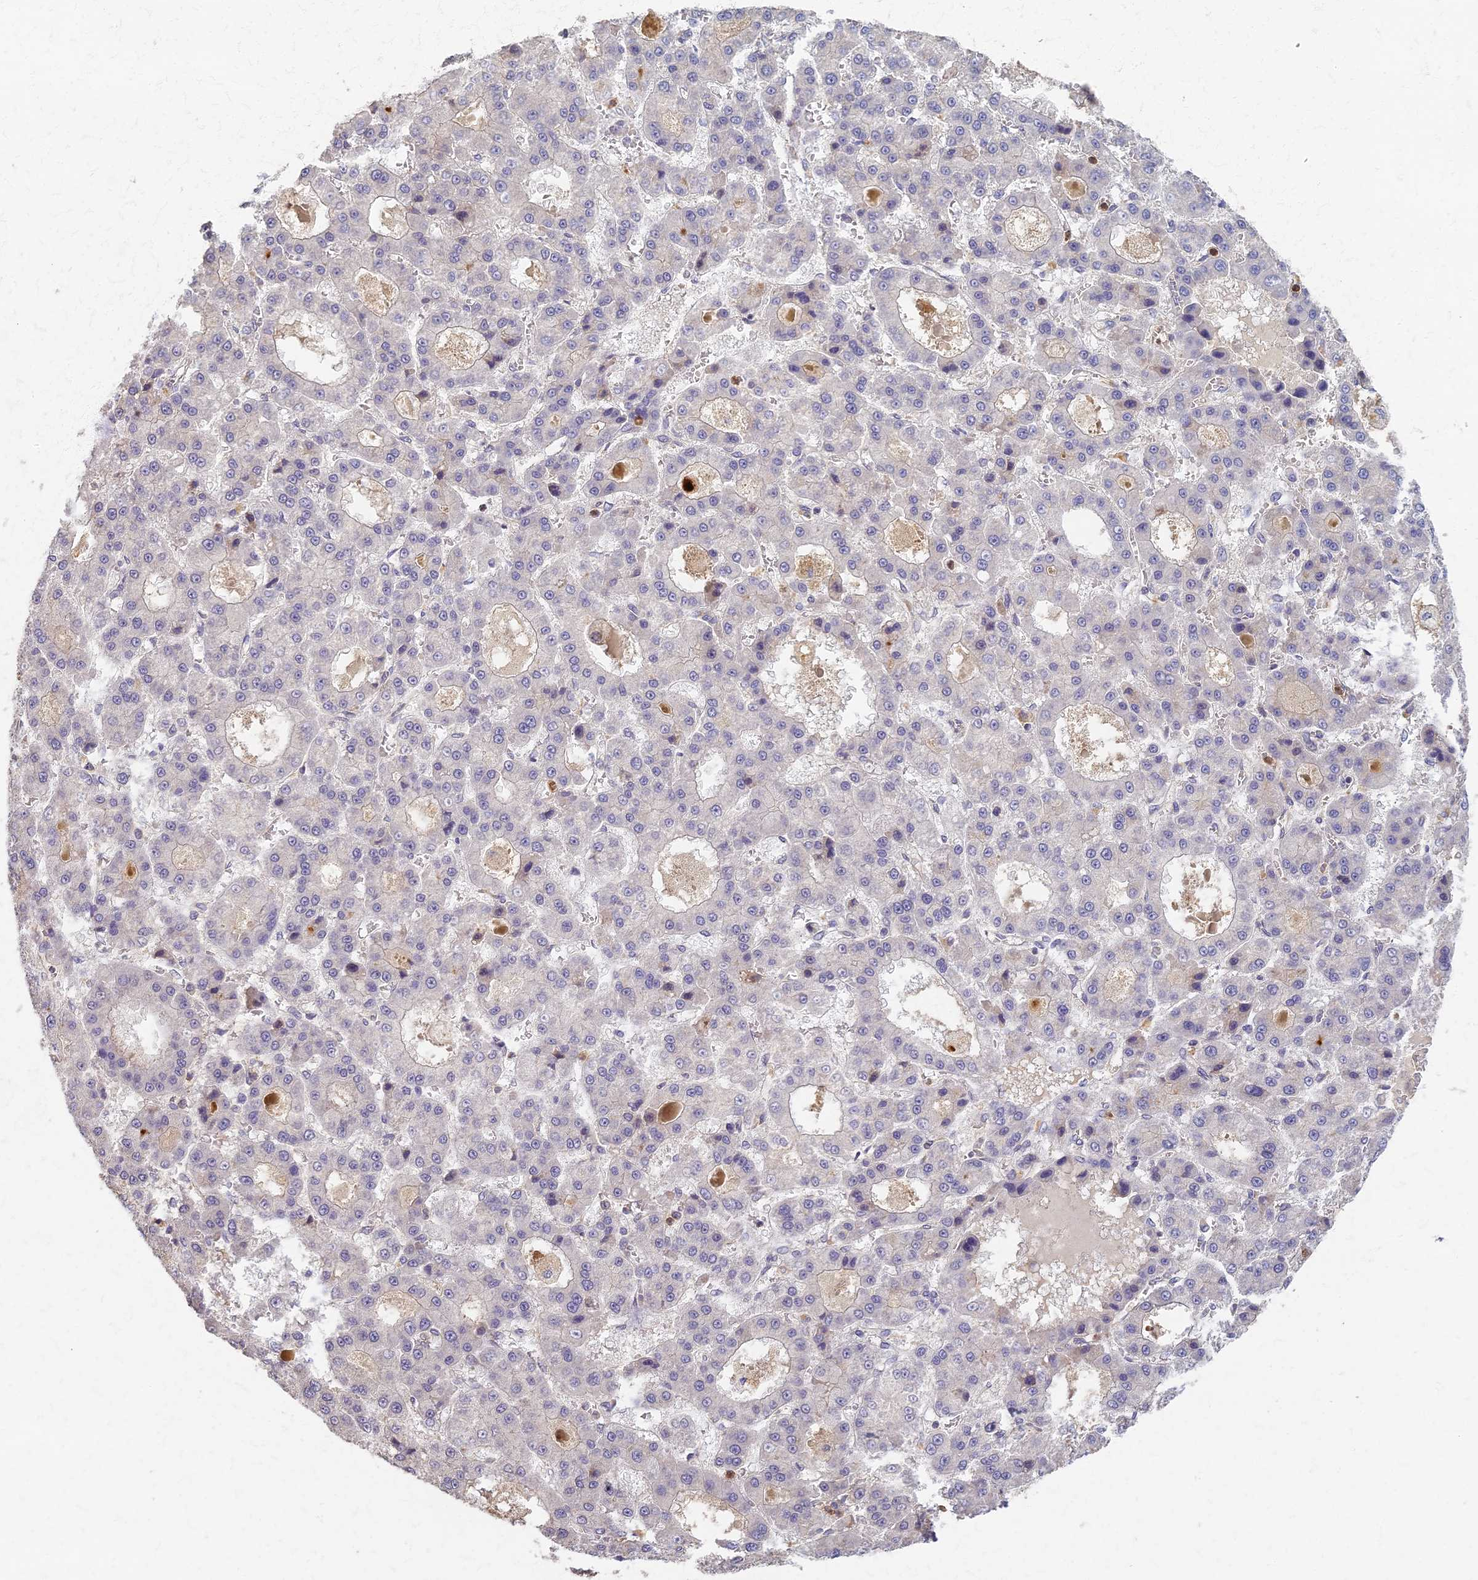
{"staining": {"intensity": "negative", "quantity": "none", "location": "none"}, "tissue": "liver cancer", "cell_type": "Tumor cells", "image_type": "cancer", "snomed": [{"axis": "morphology", "description": "Carcinoma, Hepatocellular, NOS"}, {"axis": "topography", "description": "Liver"}], "caption": "The histopathology image shows no staining of tumor cells in hepatocellular carcinoma (liver).", "gene": "AP4E1", "patient": {"sex": "male", "age": 70}}